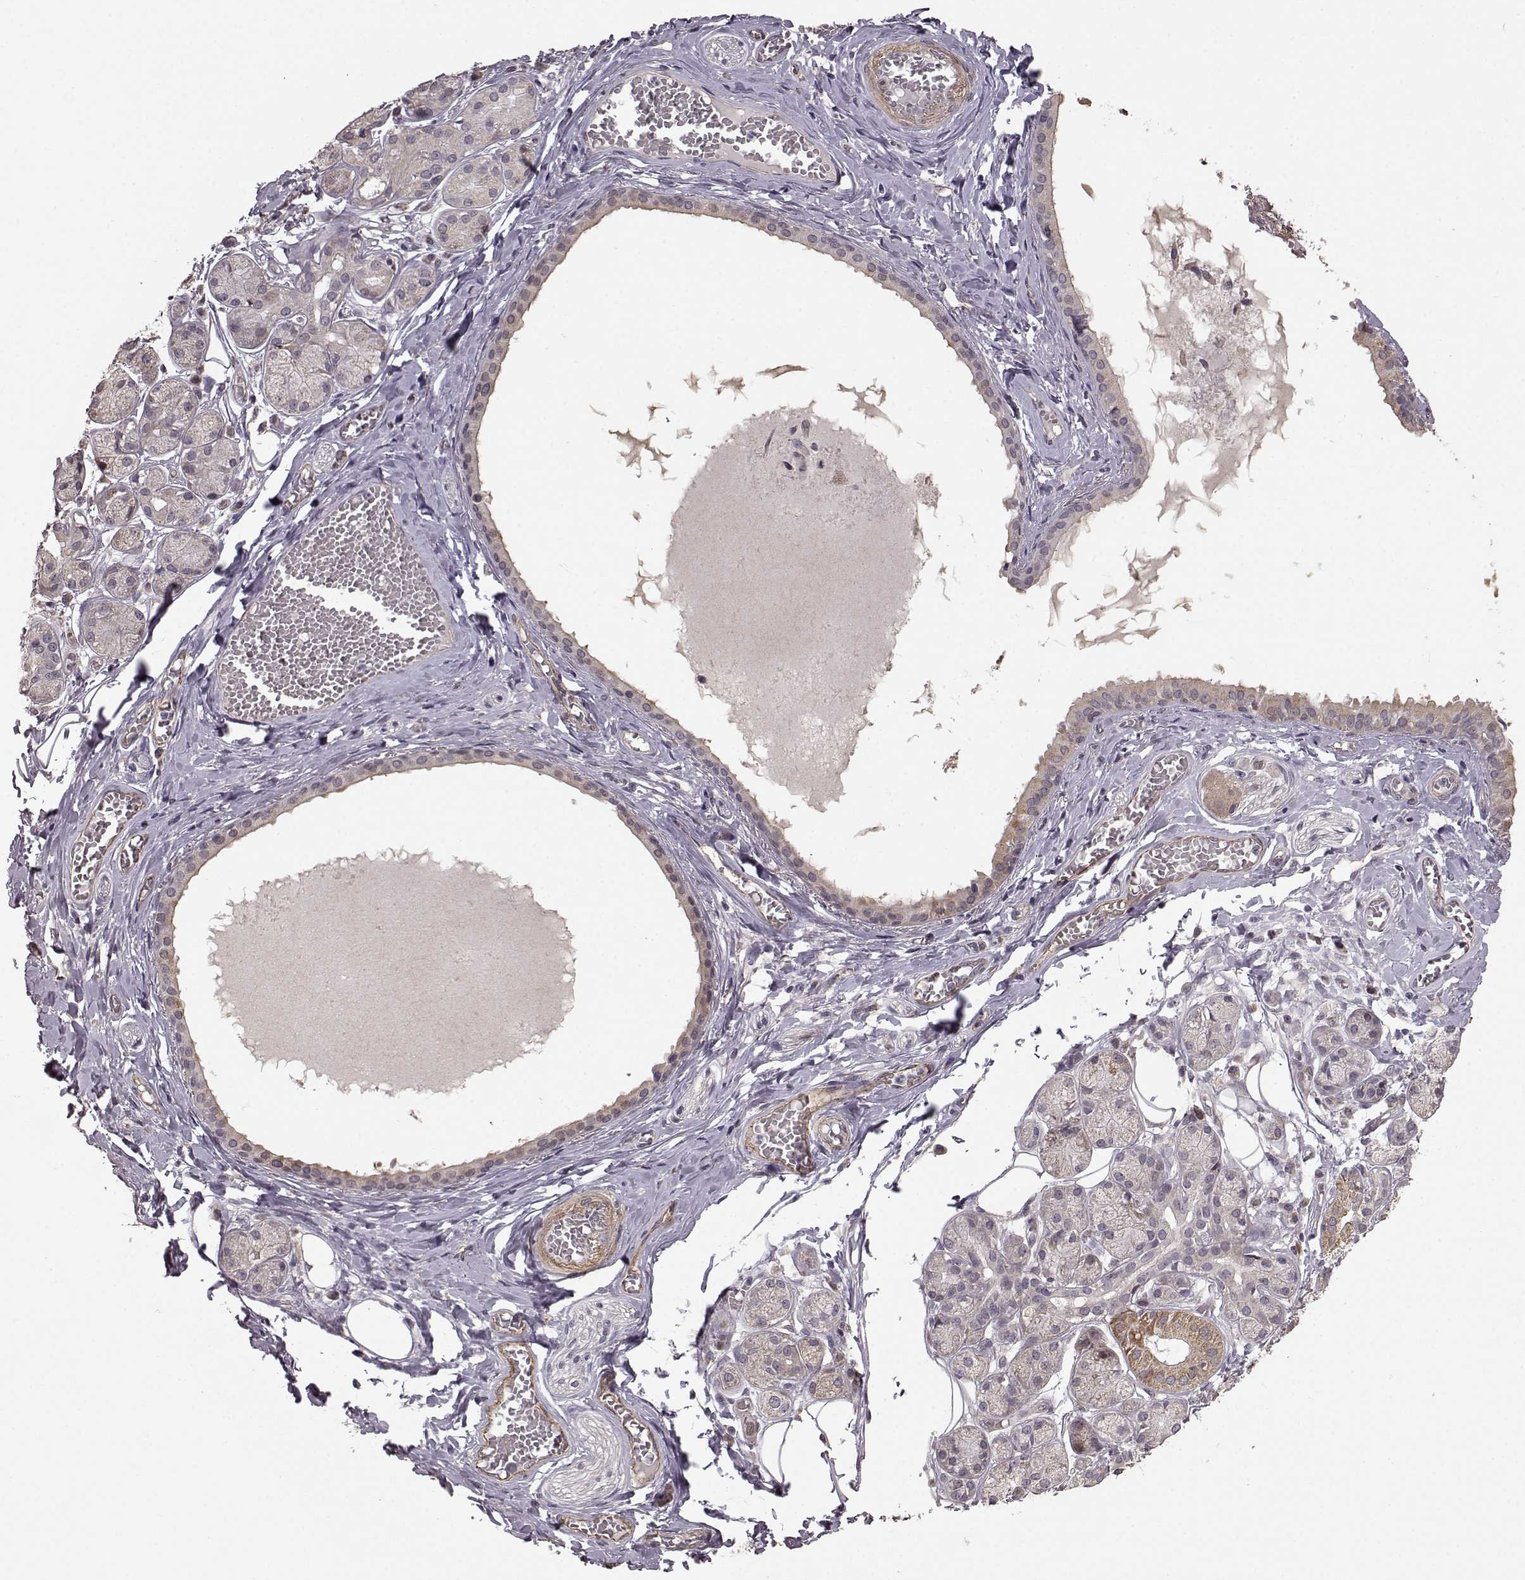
{"staining": {"intensity": "moderate", "quantity": "<25%", "location": "cytoplasmic/membranous"}, "tissue": "salivary gland", "cell_type": "Glandular cells", "image_type": "normal", "snomed": [{"axis": "morphology", "description": "Normal tissue, NOS"}, {"axis": "topography", "description": "Salivary gland"}, {"axis": "topography", "description": "Peripheral nerve tissue"}], "caption": "Approximately <25% of glandular cells in normal human salivary gland reveal moderate cytoplasmic/membranous protein expression as visualized by brown immunohistochemical staining.", "gene": "BACH2", "patient": {"sex": "male", "age": 71}}